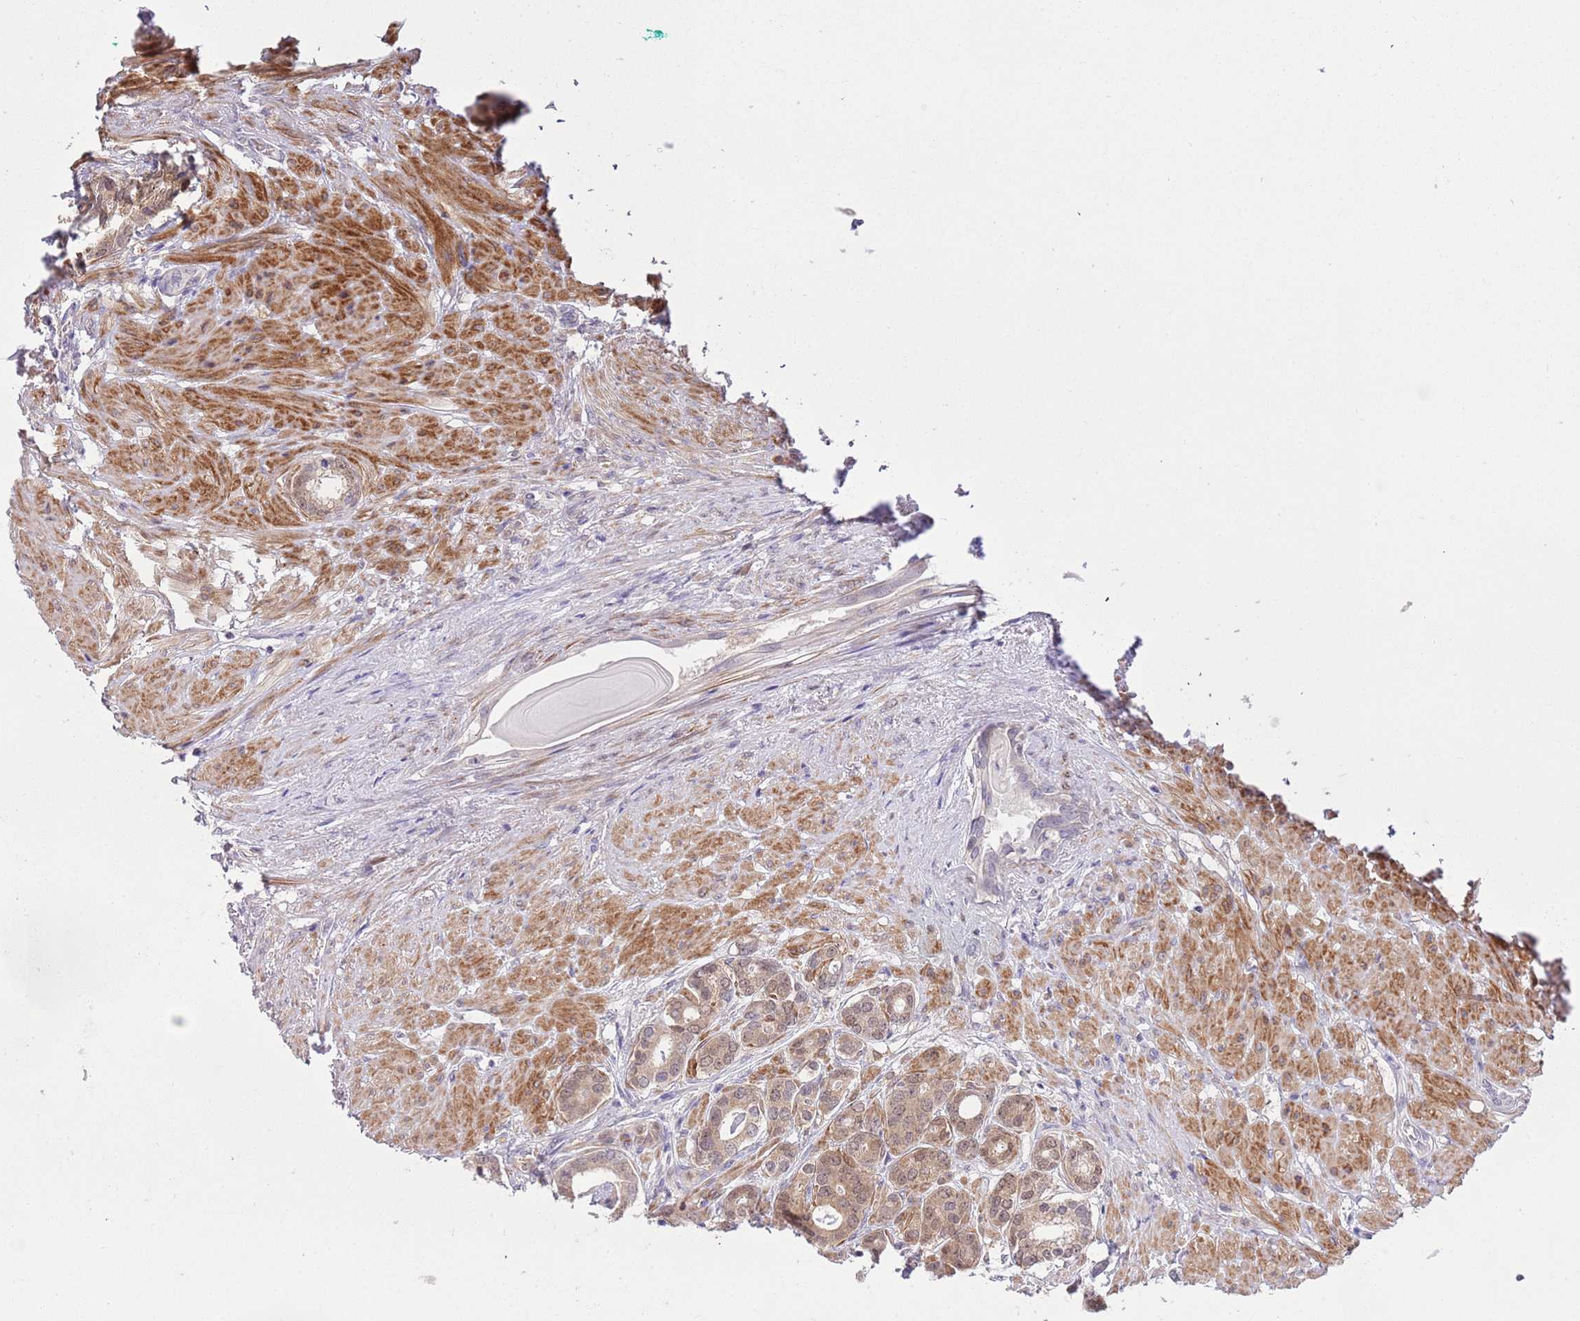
{"staining": {"intensity": "moderate", "quantity": ">75%", "location": "cytoplasmic/membranous,nuclear"}, "tissue": "prostate cancer", "cell_type": "Tumor cells", "image_type": "cancer", "snomed": [{"axis": "morphology", "description": "Adenocarcinoma, Low grade"}, {"axis": "topography", "description": "Prostate"}], "caption": "Tumor cells demonstrate medium levels of moderate cytoplasmic/membranous and nuclear expression in approximately >75% of cells in human adenocarcinoma (low-grade) (prostate). (Stains: DAB (3,3'-diaminobenzidine) in brown, nuclei in blue, Microscopy: brightfield microscopy at high magnification).", "gene": "GALK2", "patient": {"sex": "male", "age": 71}}